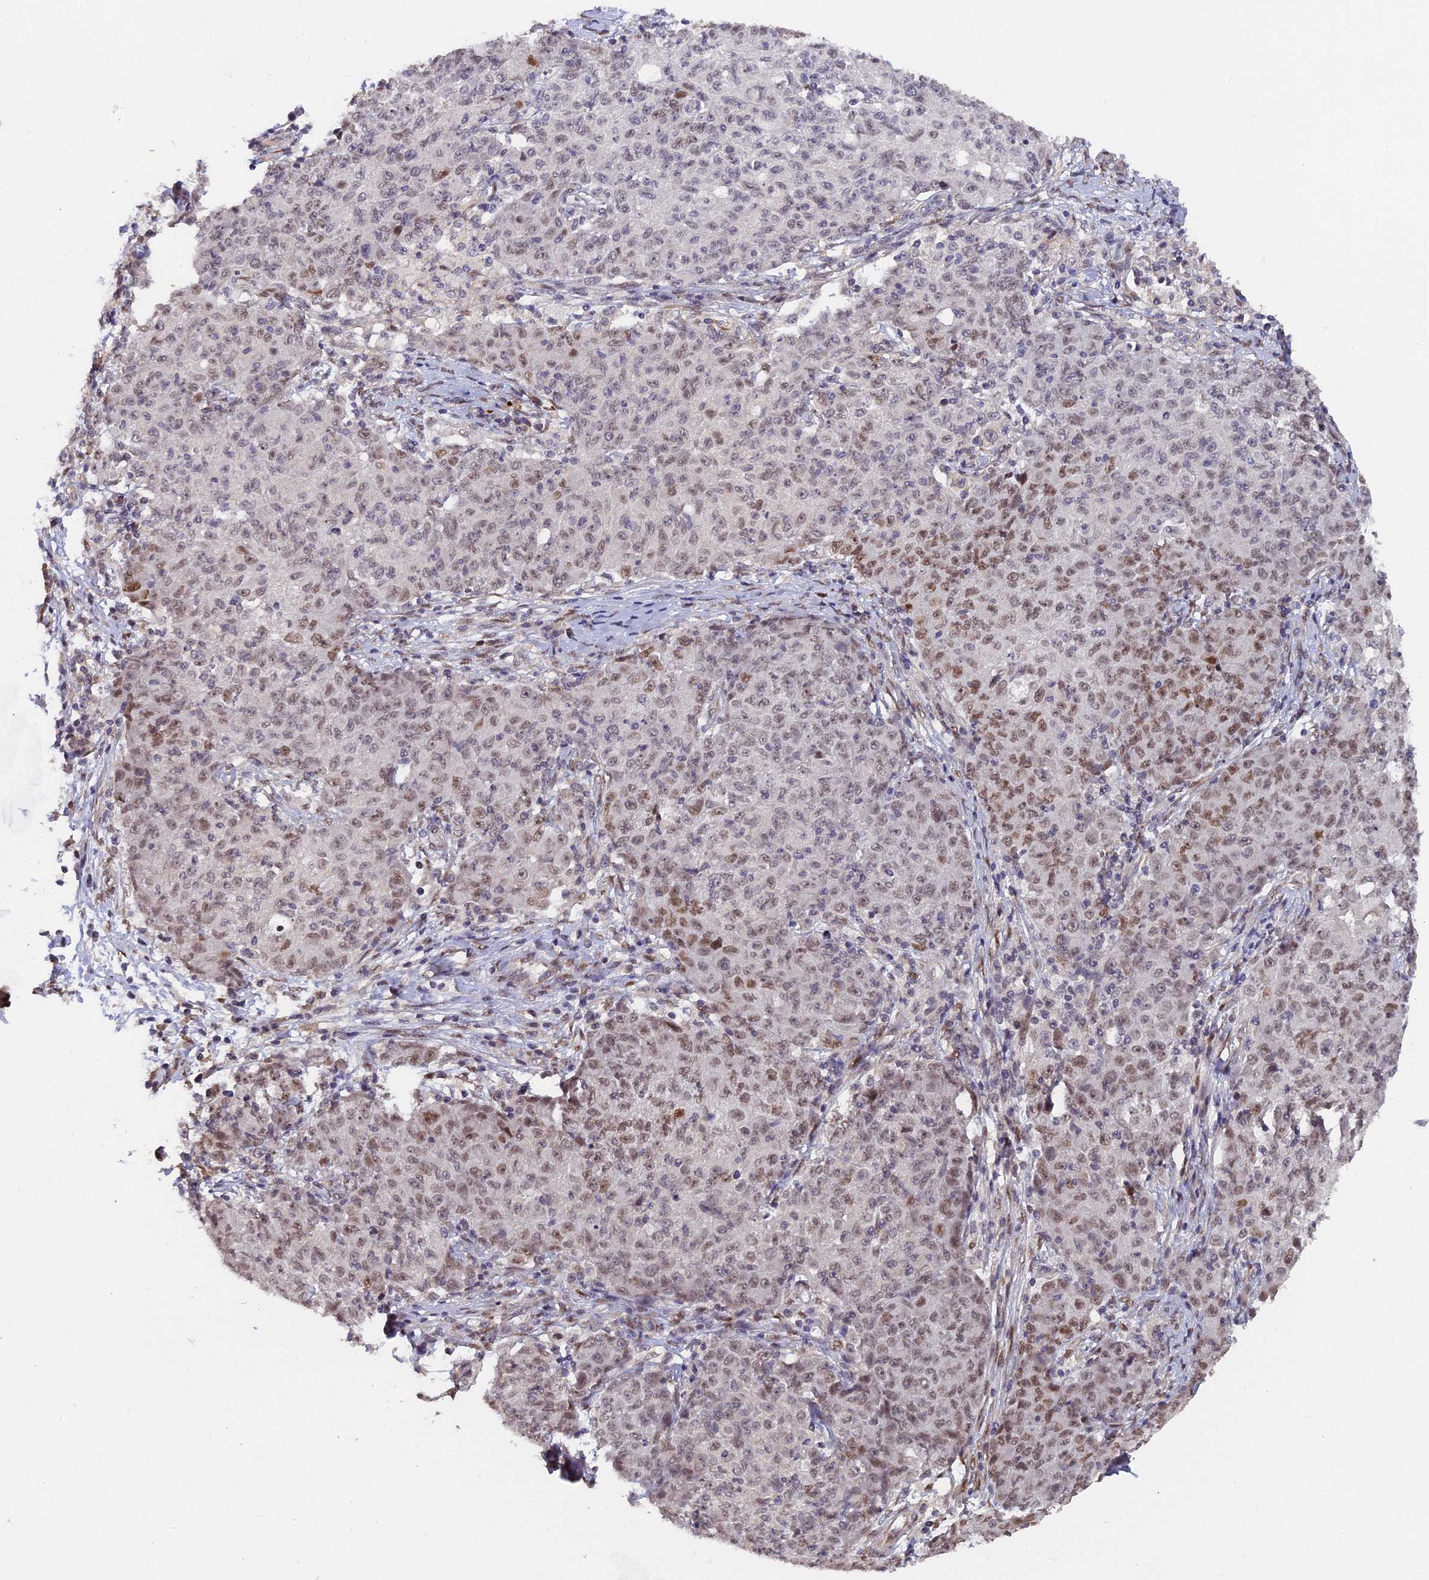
{"staining": {"intensity": "moderate", "quantity": "25%-75%", "location": "nuclear"}, "tissue": "ovarian cancer", "cell_type": "Tumor cells", "image_type": "cancer", "snomed": [{"axis": "morphology", "description": "Carcinoma, endometroid"}, {"axis": "topography", "description": "Ovary"}], "caption": "IHC of ovarian cancer displays medium levels of moderate nuclear staining in about 25%-75% of tumor cells. The staining was performed using DAB, with brown indicating positive protein expression. Nuclei are stained blue with hematoxylin.", "gene": "PYGO1", "patient": {"sex": "female", "age": 42}}